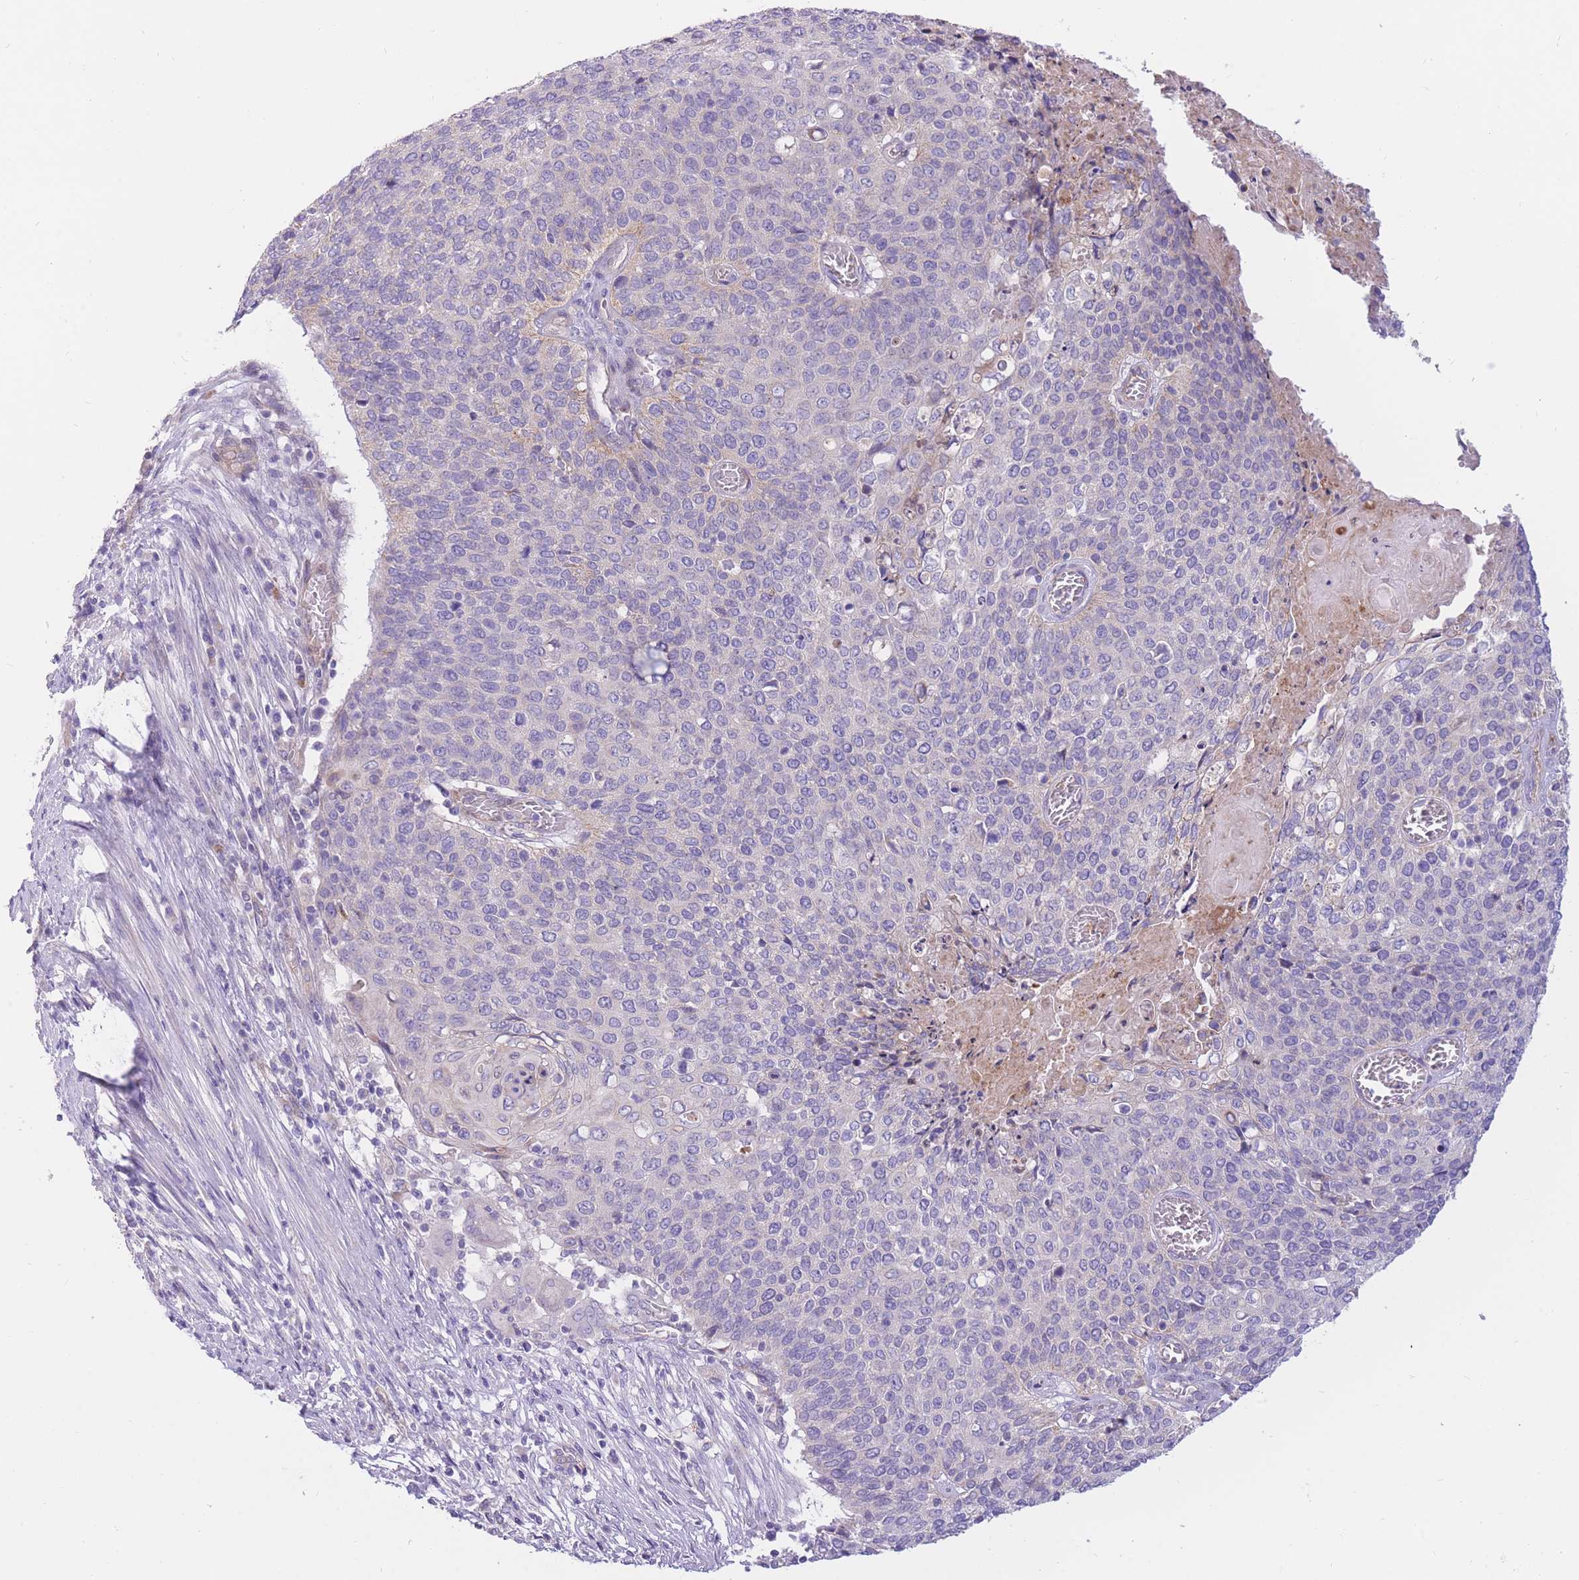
{"staining": {"intensity": "negative", "quantity": "none", "location": "none"}, "tissue": "cervical cancer", "cell_type": "Tumor cells", "image_type": "cancer", "snomed": [{"axis": "morphology", "description": "Squamous cell carcinoma, NOS"}, {"axis": "topography", "description": "Cervix"}], "caption": "Human squamous cell carcinoma (cervical) stained for a protein using immunohistochemistry (IHC) demonstrates no positivity in tumor cells.", "gene": "SULT1A1", "patient": {"sex": "female", "age": 39}}